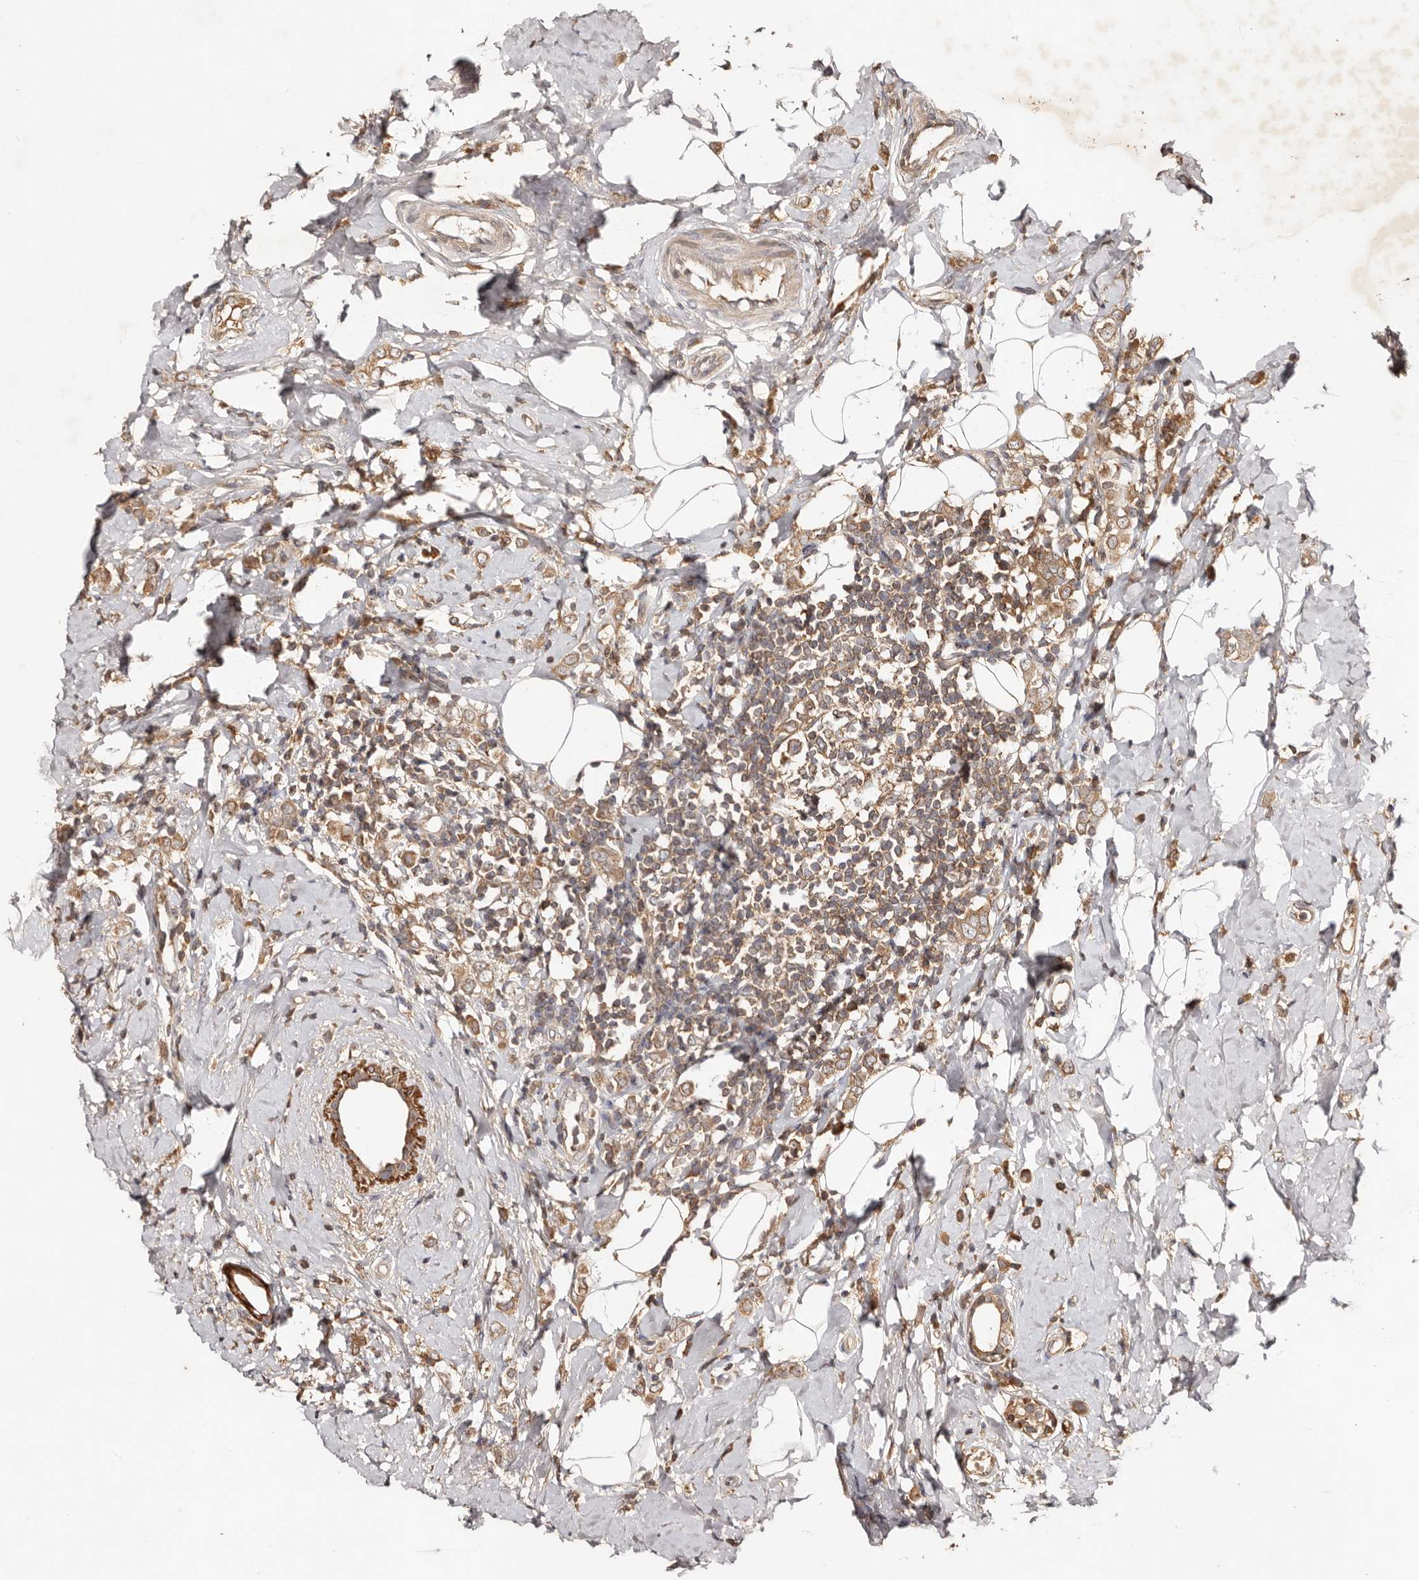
{"staining": {"intensity": "moderate", "quantity": ">75%", "location": "cytoplasmic/membranous"}, "tissue": "breast cancer", "cell_type": "Tumor cells", "image_type": "cancer", "snomed": [{"axis": "morphology", "description": "Lobular carcinoma"}, {"axis": "topography", "description": "Breast"}], "caption": "Approximately >75% of tumor cells in human lobular carcinoma (breast) reveal moderate cytoplasmic/membranous protein staining as visualized by brown immunohistochemical staining.", "gene": "PKIB", "patient": {"sex": "female", "age": 47}}